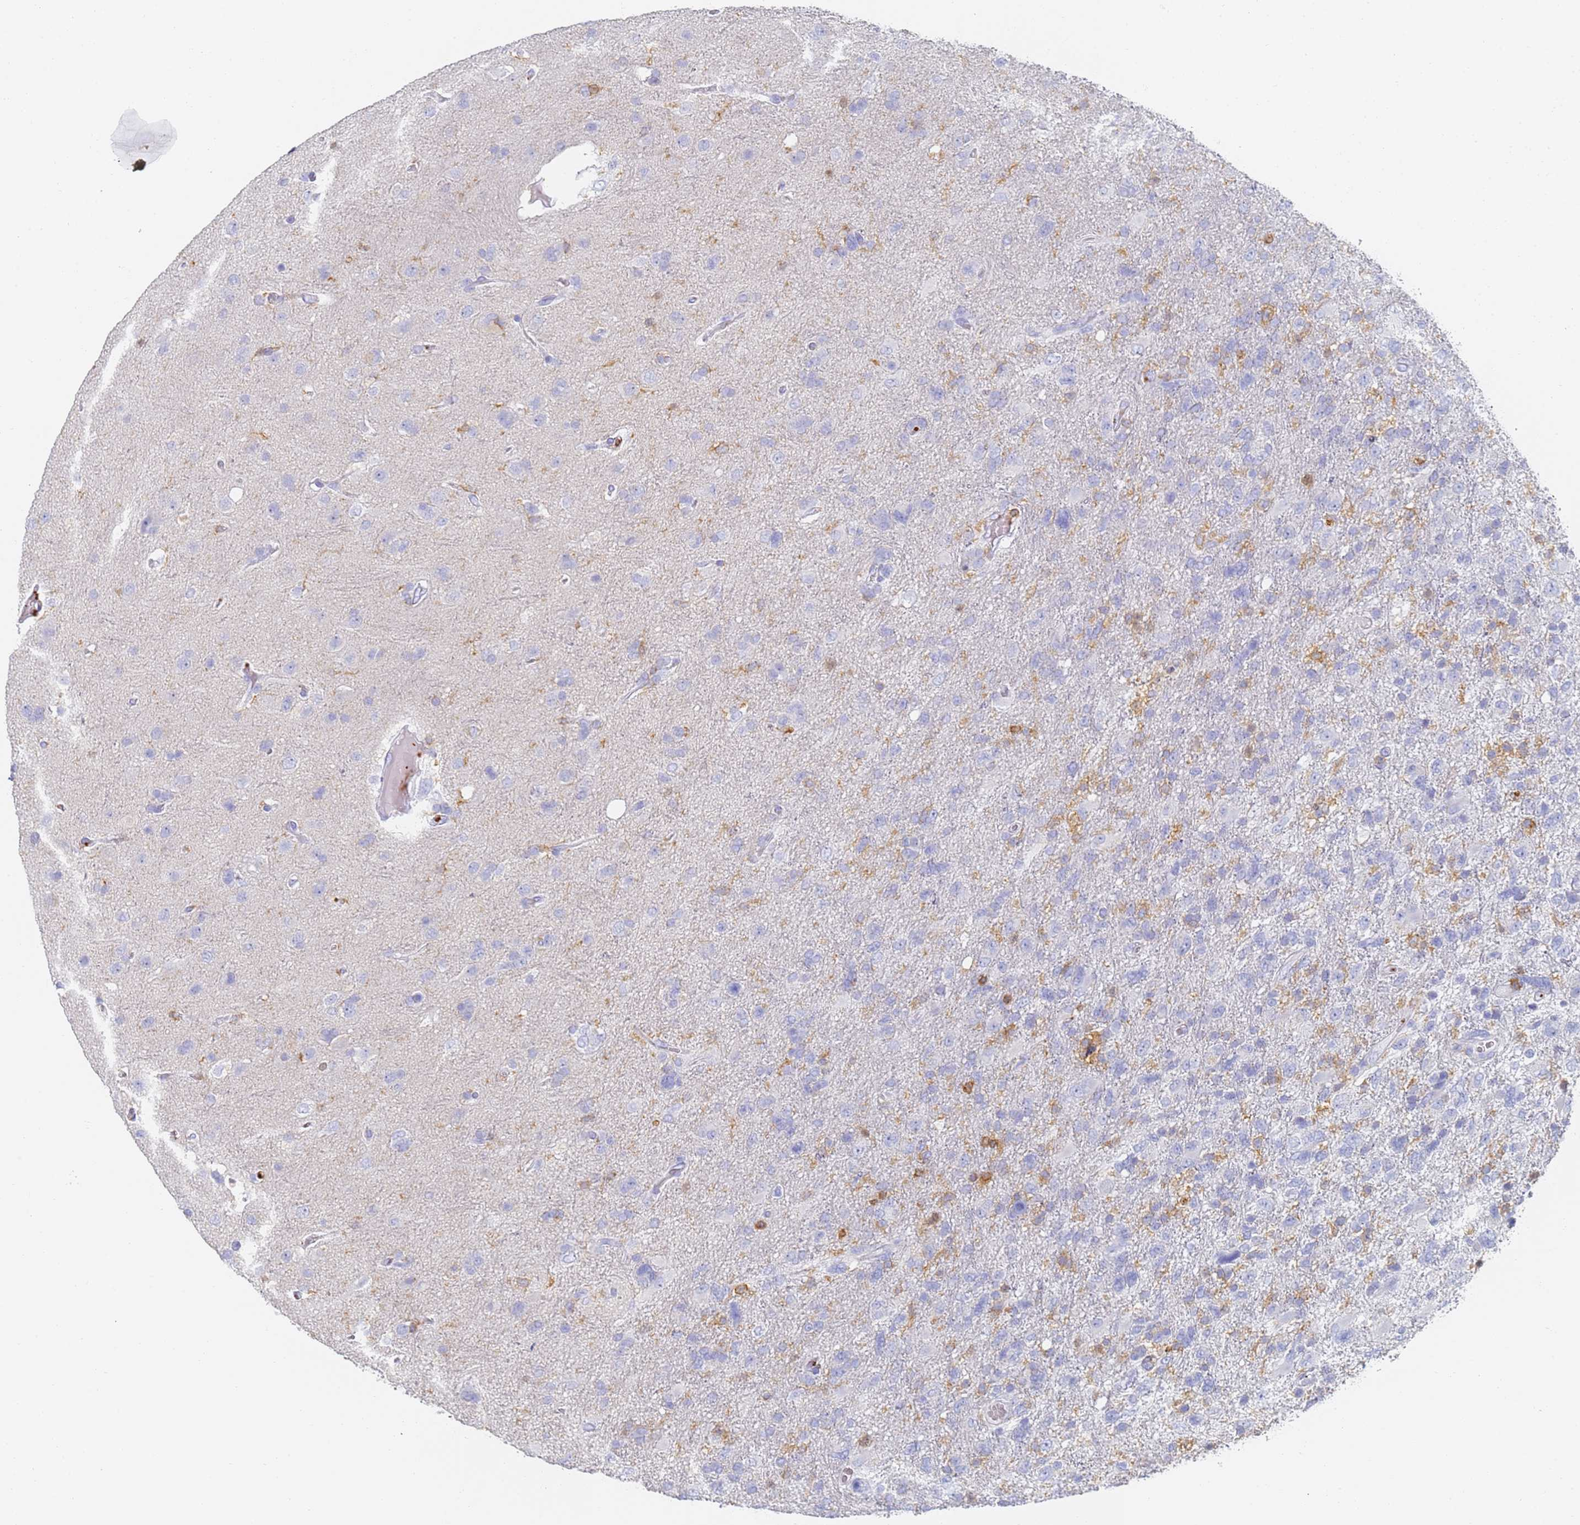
{"staining": {"intensity": "negative", "quantity": "none", "location": "none"}, "tissue": "glioma", "cell_type": "Tumor cells", "image_type": "cancer", "snomed": [{"axis": "morphology", "description": "Glioma, malignant, High grade"}, {"axis": "topography", "description": "Brain"}], "caption": "Micrograph shows no protein positivity in tumor cells of high-grade glioma (malignant) tissue.", "gene": "BIN2", "patient": {"sex": "male", "age": 61}}